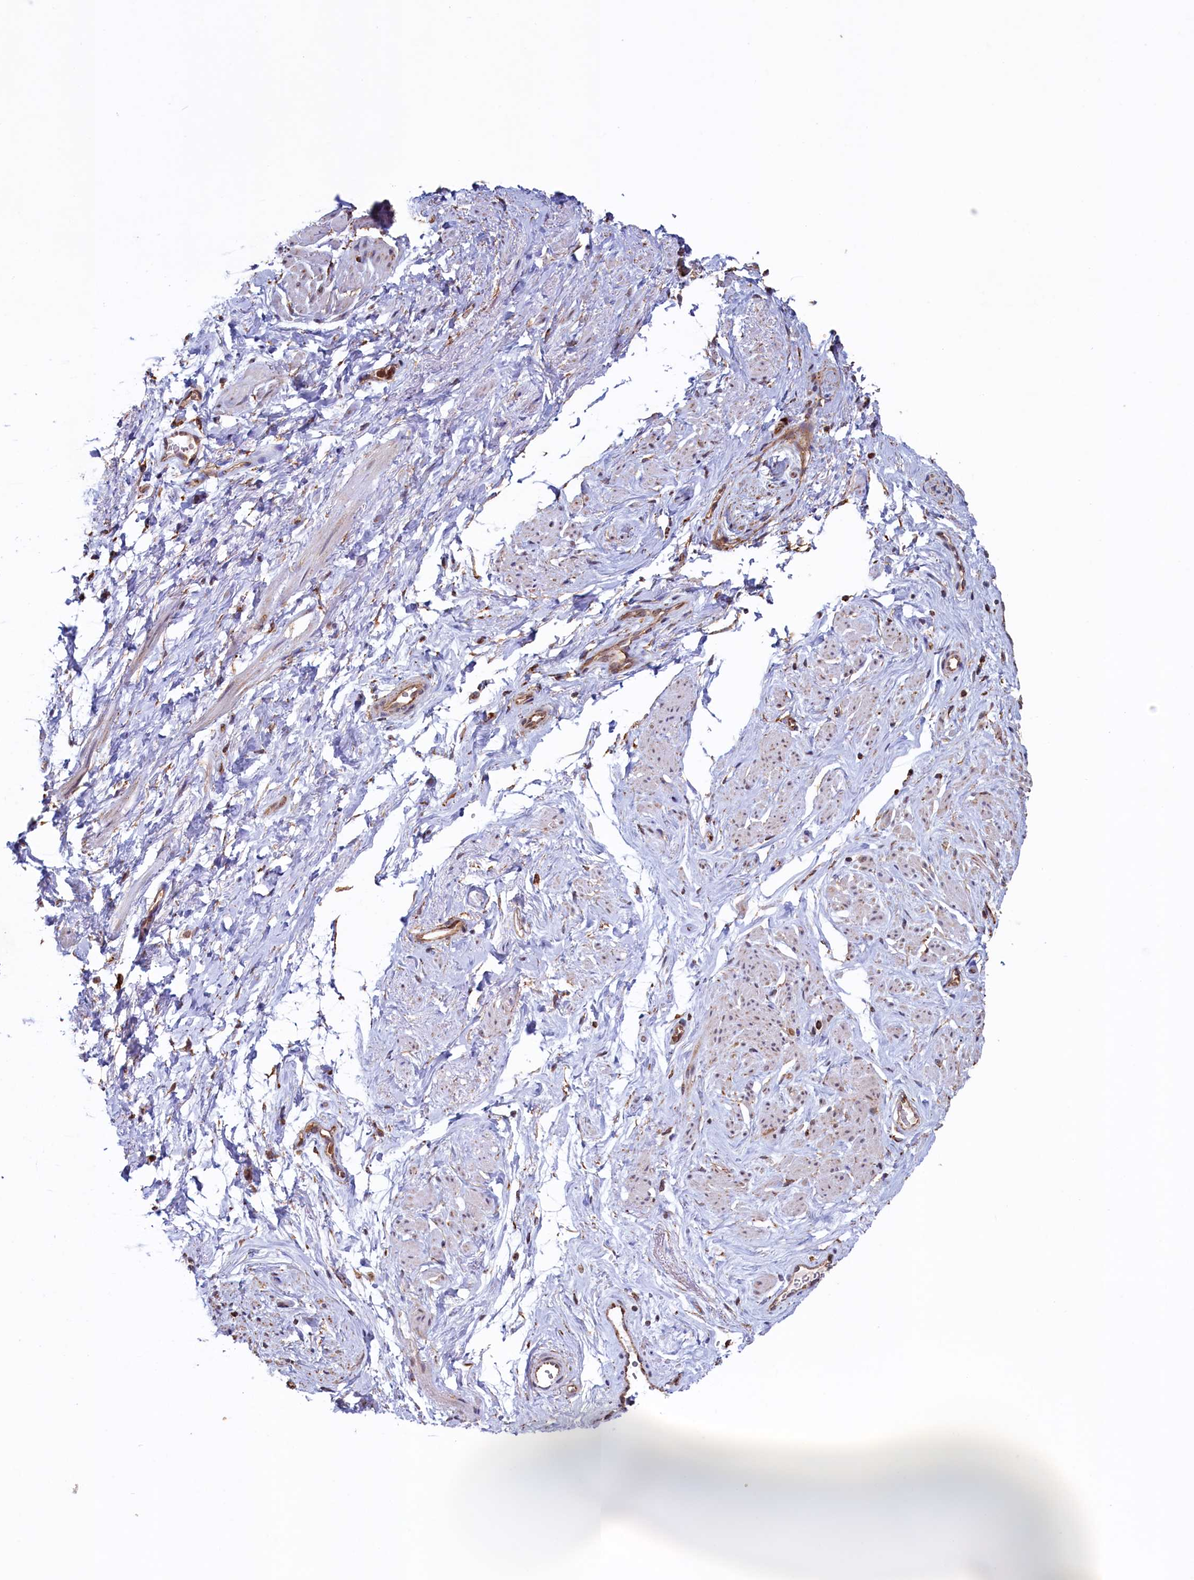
{"staining": {"intensity": "weak", "quantity": "25%-75%", "location": "cytoplasmic/membranous"}, "tissue": "smooth muscle", "cell_type": "Smooth muscle cells", "image_type": "normal", "snomed": [{"axis": "morphology", "description": "Normal tissue, NOS"}, {"axis": "topography", "description": "Smooth muscle"}, {"axis": "topography", "description": "Peripheral nerve tissue"}], "caption": "This micrograph reveals IHC staining of normal human smooth muscle, with low weak cytoplasmic/membranous positivity in about 25%-75% of smooth muscle cells.", "gene": "UBE3B", "patient": {"sex": "male", "age": 69}}